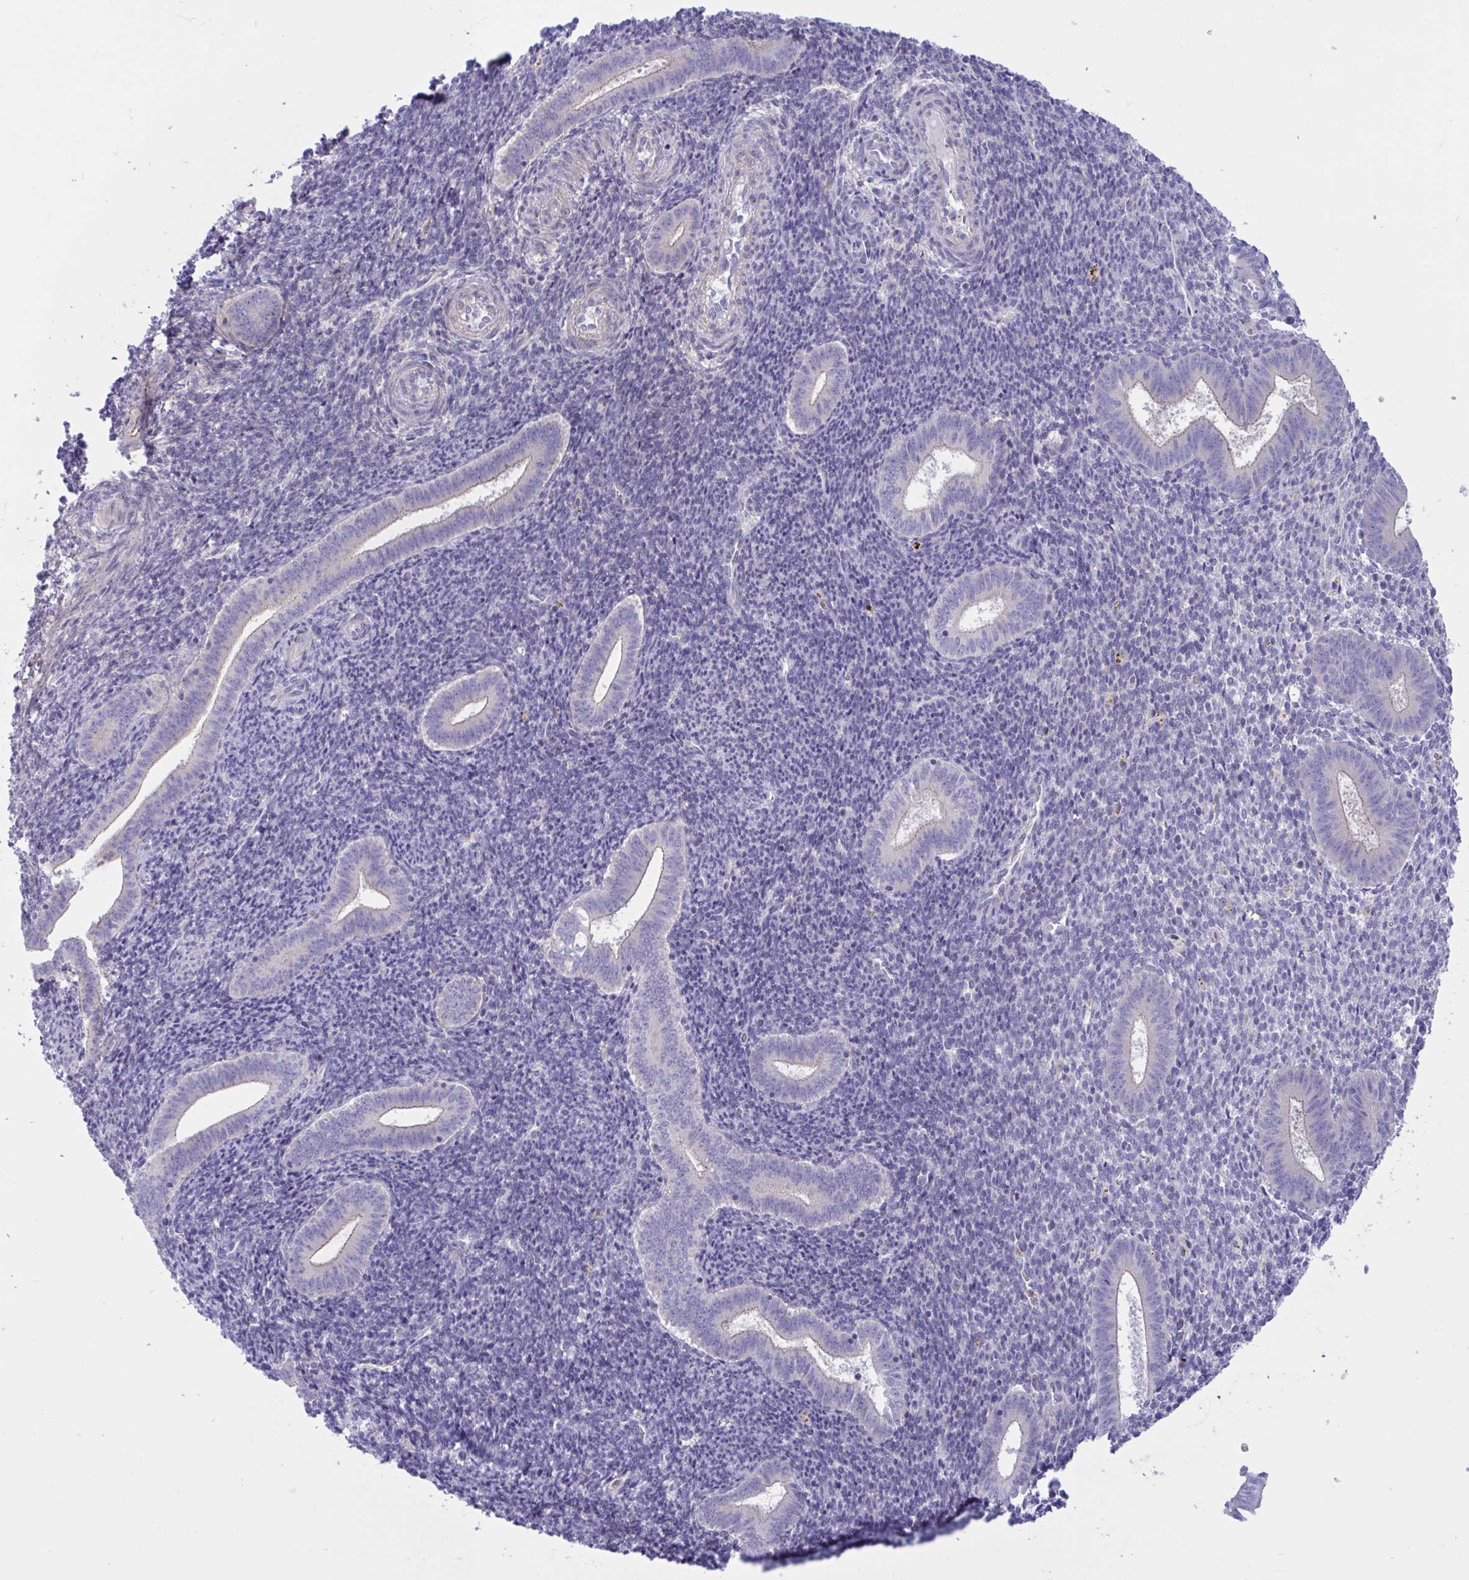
{"staining": {"intensity": "negative", "quantity": "none", "location": "none"}, "tissue": "endometrium", "cell_type": "Cells in endometrial stroma", "image_type": "normal", "snomed": [{"axis": "morphology", "description": "Normal tissue, NOS"}, {"axis": "topography", "description": "Endometrium"}], "caption": "Immunohistochemistry (IHC) image of unremarkable endometrium: endometrium stained with DAB displays no significant protein staining in cells in endometrial stroma.", "gene": "OXLD1", "patient": {"sex": "female", "age": 25}}